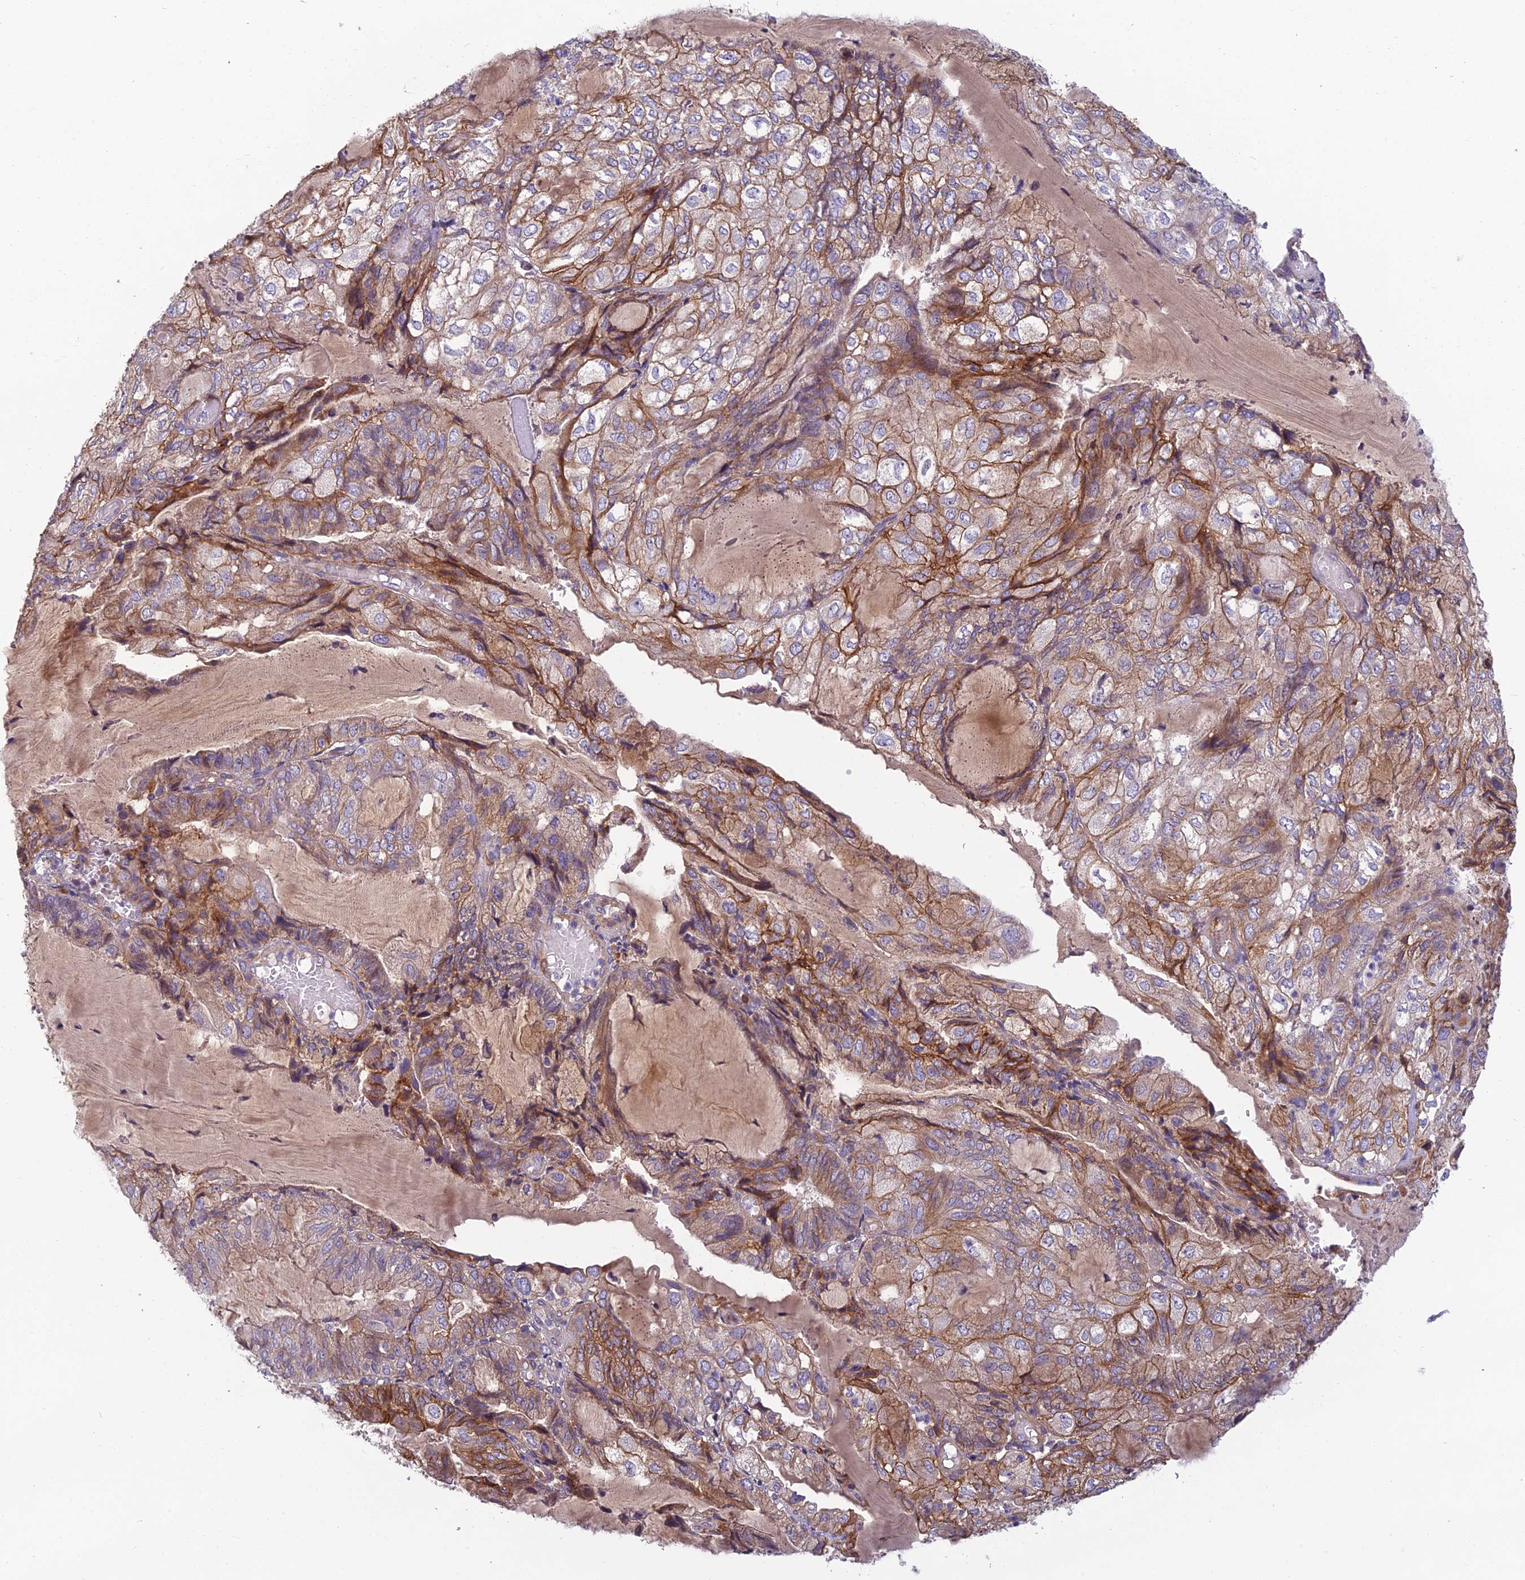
{"staining": {"intensity": "moderate", "quantity": "25%-75%", "location": "cytoplasmic/membranous"}, "tissue": "endometrial cancer", "cell_type": "Tumor cells", "image_type": "cancer", "snomed": [{"axis": "morphology", "description": "Adenocarcinoma, NOS"}, {"axis": "topography", "description": "Endometrium"}], "caption": "High-magnification brightfield microscopy of endometrial cancer (adenocarcinoma) stained with DAB (3,3'-diaminobenzidine) (brown) and counterstained with hematoxylin (blue). tumor cells exhibit moderate cytoplasmic/membranous staining is seen in about25%-75% of cells.", "gene": "TSPAN15", "patient": {"sex": "female", "age": 81}}